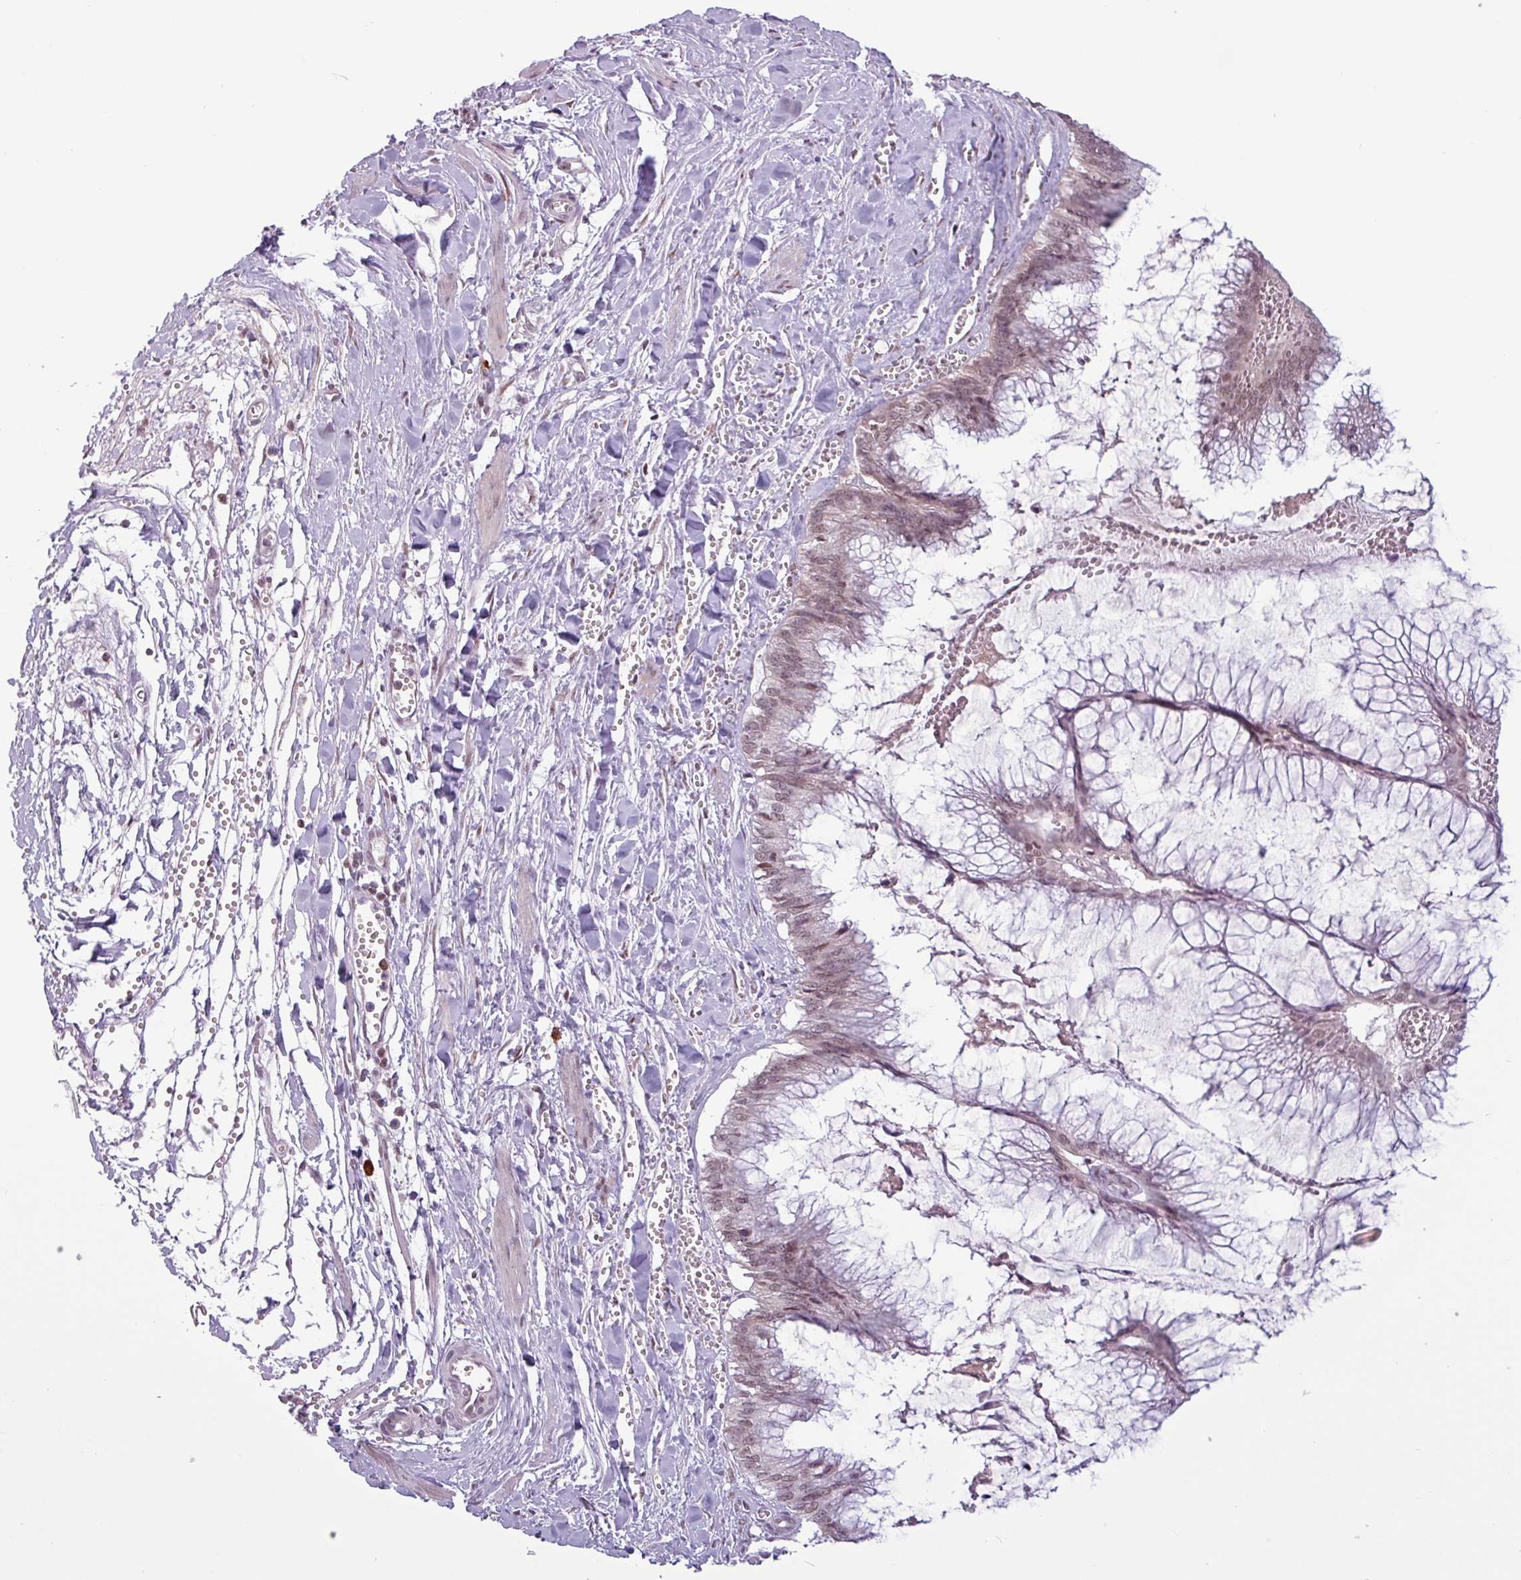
{"staining": {"intensity": "moderate", "quantity": ">75%", "location": "nuclear"}, "tissue": "ovarian cancer", "cell_type": "Tumor cells", "image_type": "cancer", "snomed": [{"axis": "morphology", "description": "Cystadenocarcinoma, mucinous, NOS"}, {"axis": "topography", "description": "Ovary"}], "caption": "Protein expression analysis of mucinous cystadenocarcinoma (ovarian) displays moderate nuclear expression in about >75% of tumor cells.", "gene": "NOTCH2", "patient": {"sex": "female", "age": 44}}